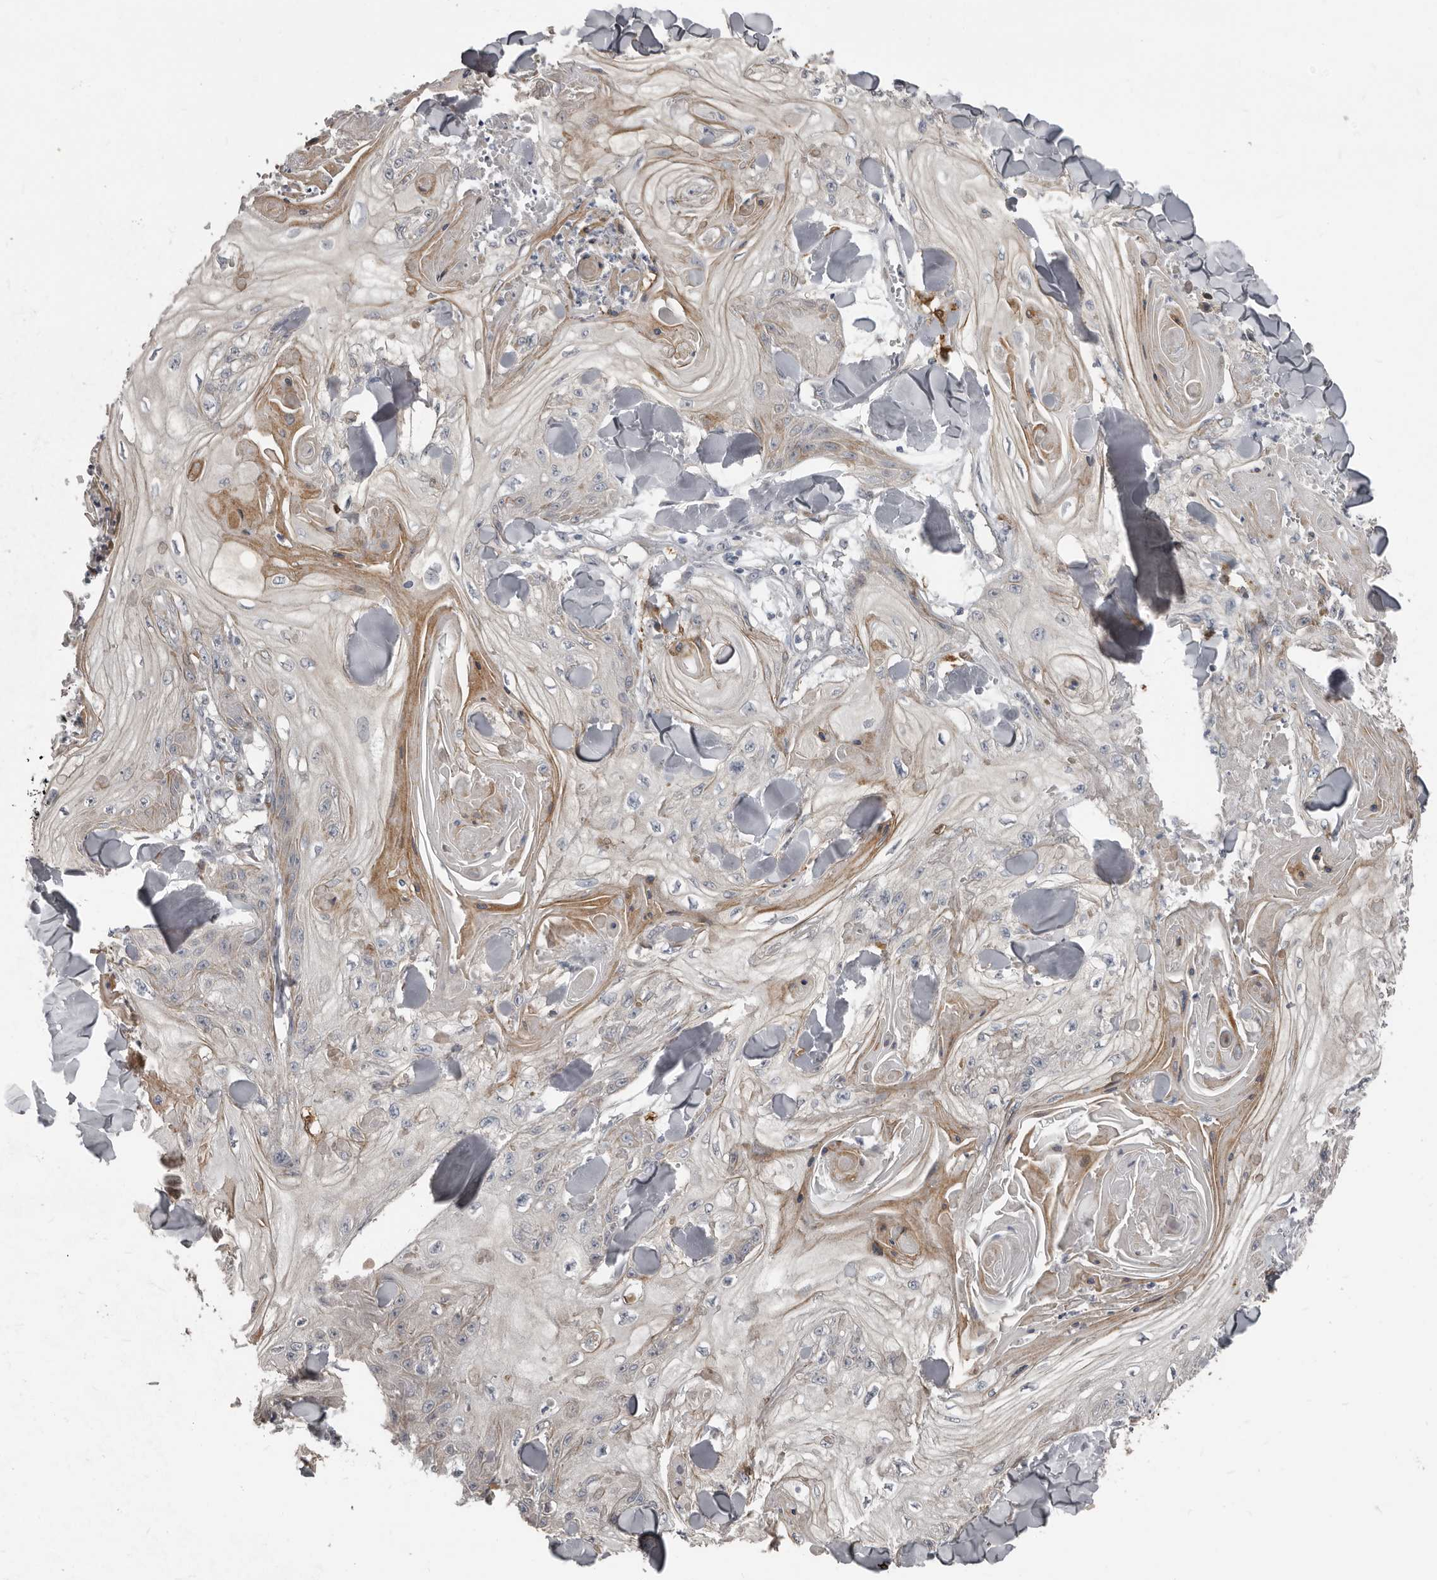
{"staining": {"intensity": "negative", "quantity": "none", "location": "none"}, "tissue": "skin cancer", "cell_type": "Tumor cells", "image_type": "cancer", "snomed": [{"axis": "morphology", "description": "Squamous cell carcinoma, NOS"}, {"axis": "topography", "description": "Skin"}], "caption": "Image shows no protein expression in tumor cells of skin squamous cell carcinoma tissue.", "gene": "KCNJ8", "patient": {"sex": "male", "age": 74}}